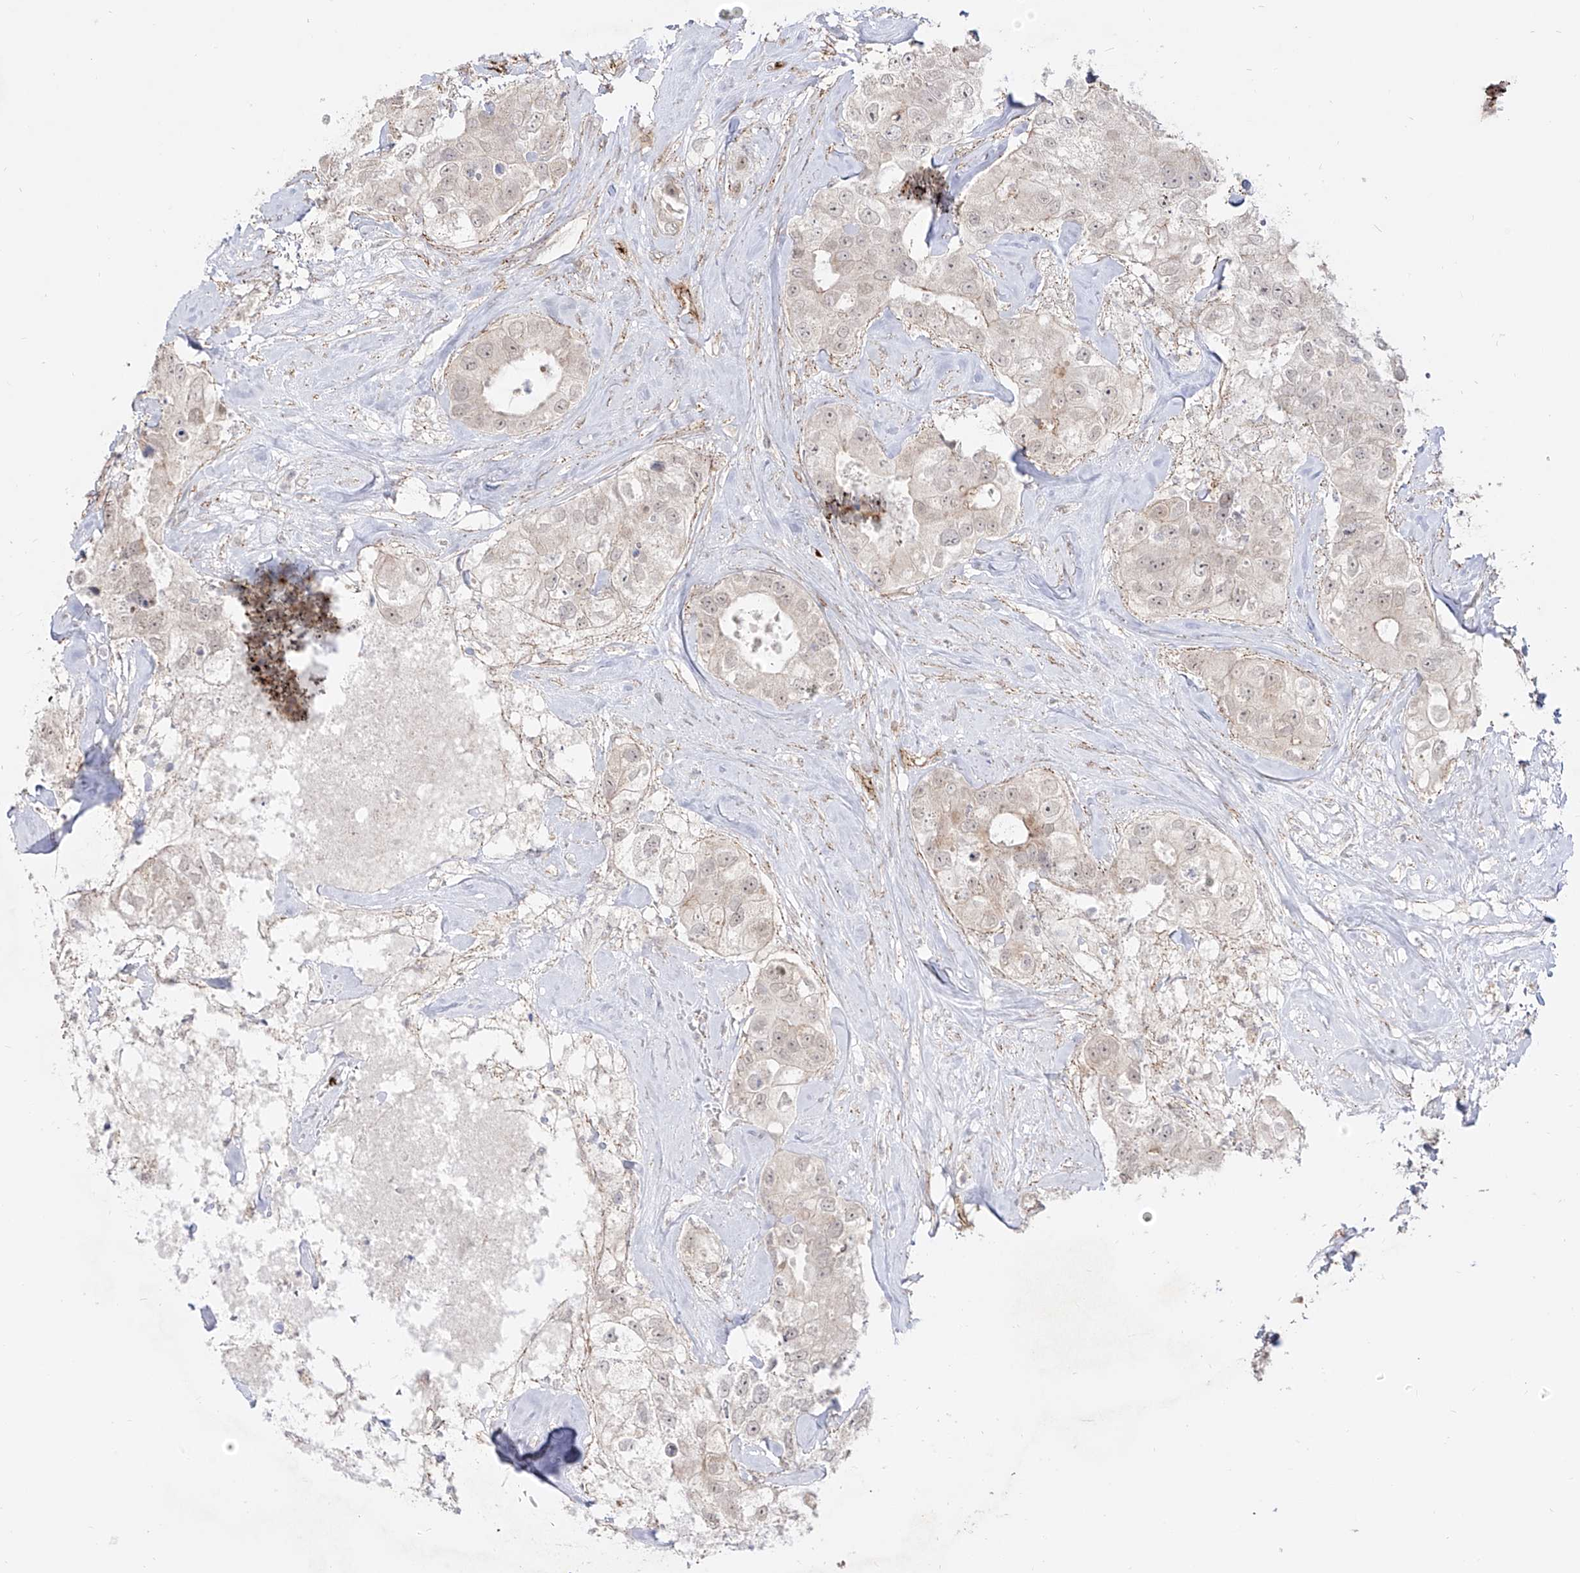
{"staining": {"intensity": "negative", "quantity": "none", "location": "none"}, "tissue": "breast cancer", "cell_type": "Tumor cells", "image_type": "cancer", "snomed": [{"axis": "morphology", "description": "Duct carcinoma"}, {"axis": "topography", "description": "Breast"}], "caption": "Tumor cells are negative for brown protein staining in breast intraductal carcinoma.", "gene": "ZGRF1", "patient": {"sex": "female", "age": 62}}